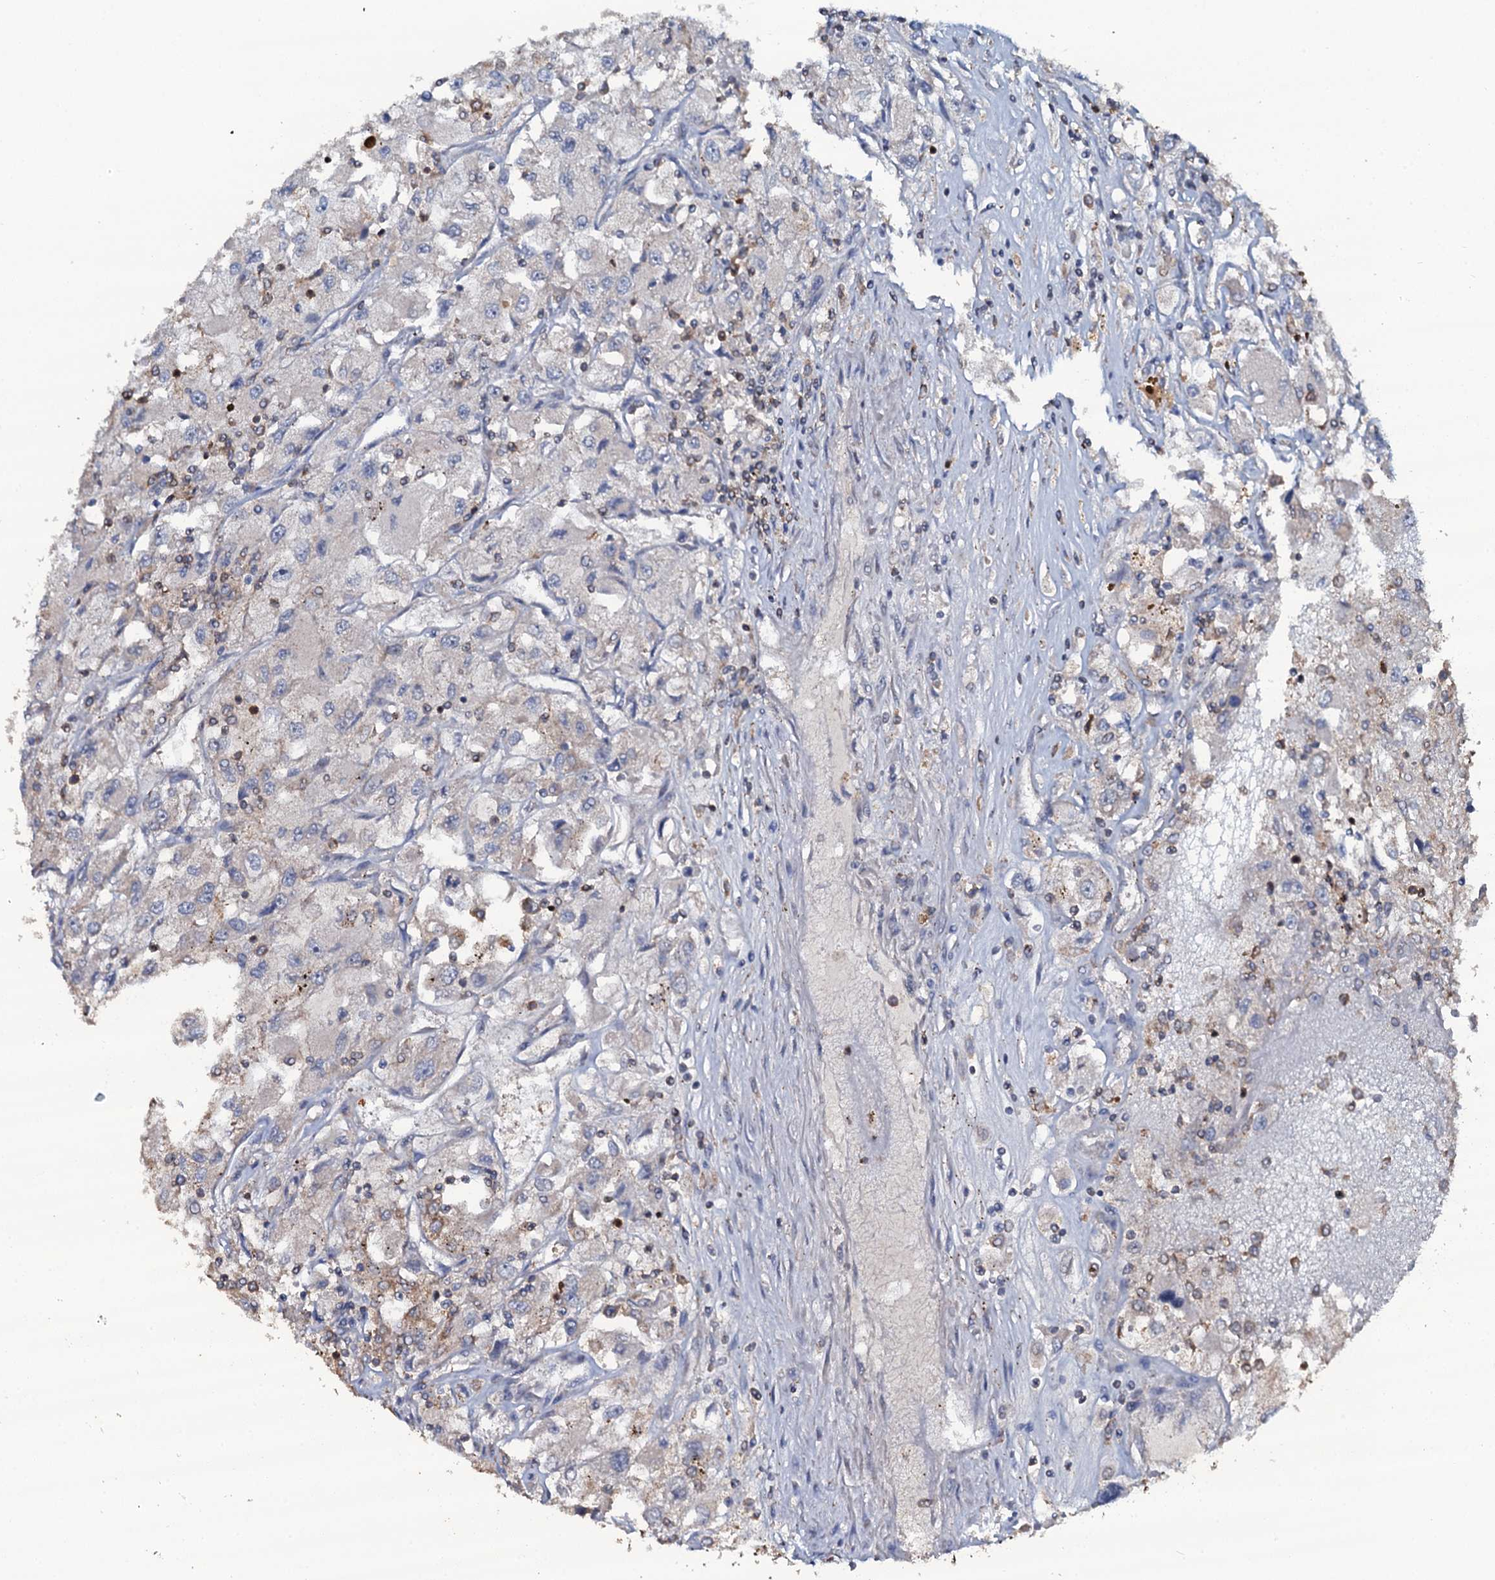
{"staining": {"intensity": "negative", "quantity": "none", "location": "none"}, "tissue": "renal cancer", "cell_type": "Tumor cells", "image_type": "cancer", "snomed": [{"axis": "morphology", "description": "Adenocarcinoma, NOS"}, {"axis": "topography", "description": "Kidney"}], "caption": "An immunohistochemistry micrograph of adenocarcinoma (renal) is shown. There is no staining in tumor cells of adenocarcinoma (renal). (Brightfield microscopy of DAB immunohistochemistry at high magnification).", "gene": "GRK2", "patient": {"sex": "female", "age": 52}}